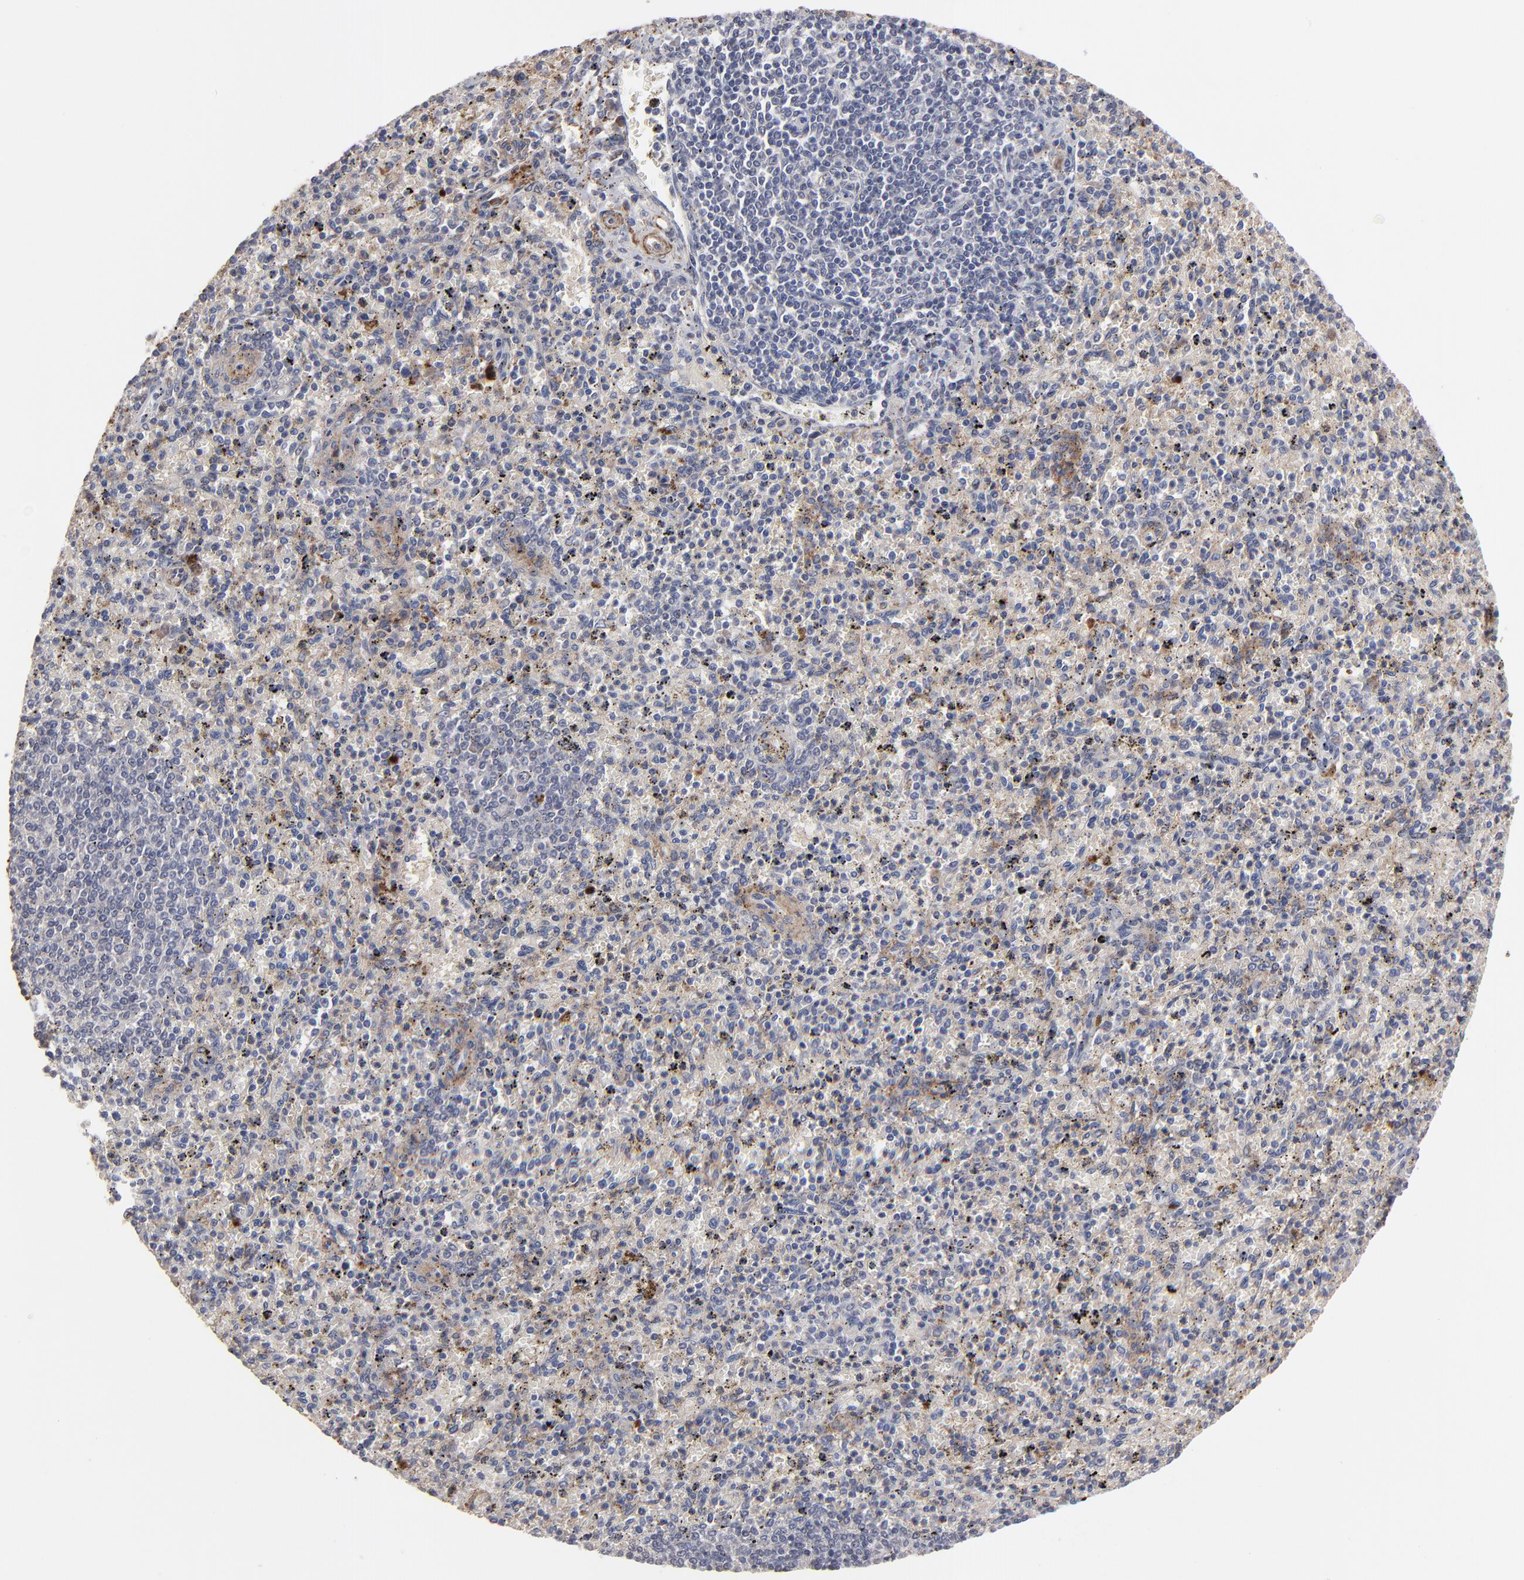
{"staining": {"intensity": "weak", "quantity": "<25%", "location": "cytoplasmic/membranous"}, "tissue": "spleen", "cell_type": "Cells in red pulp", "image_type": "normal", "snomed": [{"axis": "morphology", "description": "Normal tissue, NOS"}, {"axis": "topography", "description": "Spleen"}], "caption": "Immunohistochemical staining of unremarkable spleen reveals no significant staining in cells in red pulp.", "gene": "GPM6B", "patient": {"sex": "male", "age": 72}}